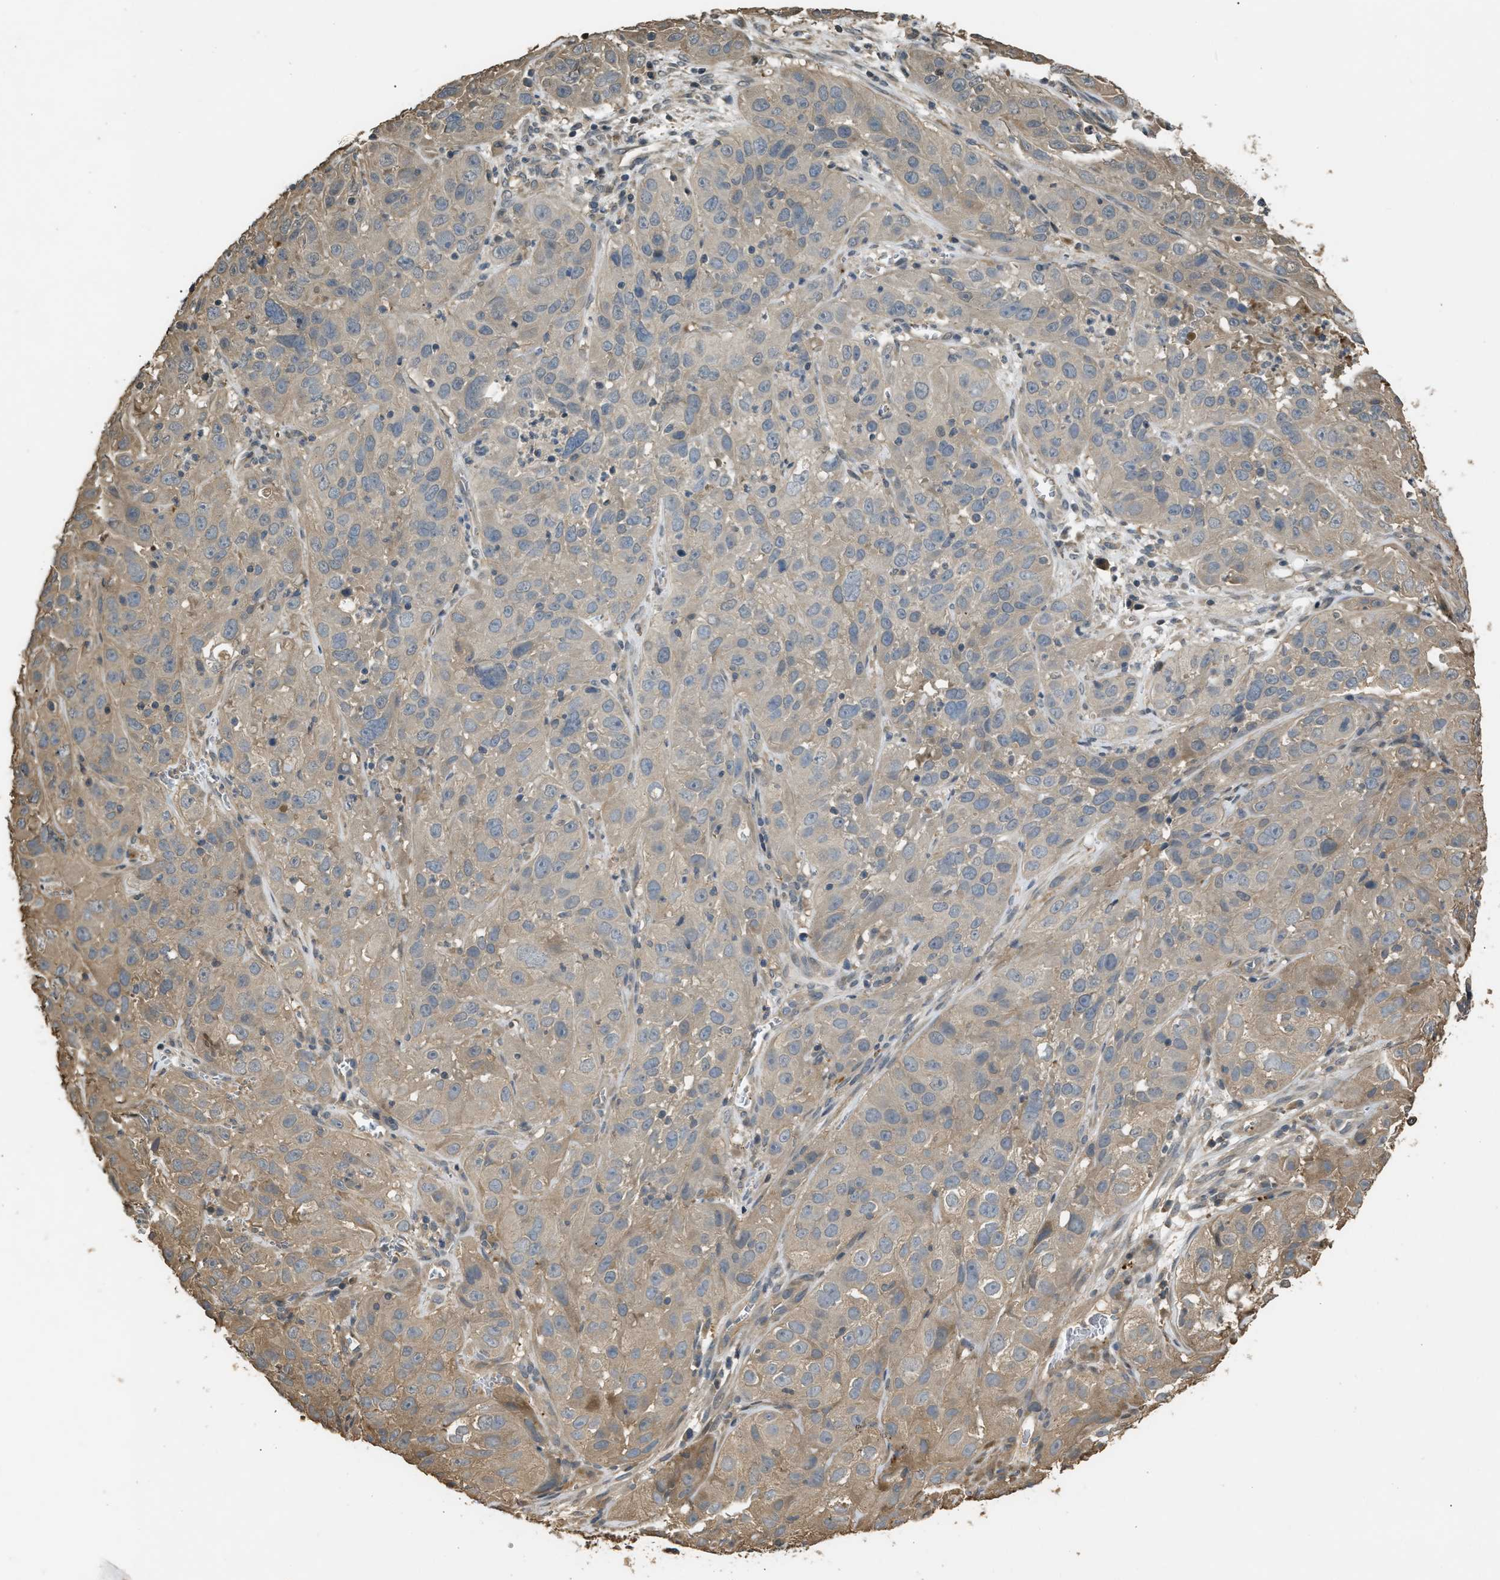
{"staining": {"intensity": "weak", "quantity": "<25%", "location": "cytoplasmic/membranous"}, "tissue": "cervical cancer", "cell_type": "Tumor cells", "image_type": "cancer", "snomed": [{"axis": "morphology", "description": "Squamous cell carcinoma, NOS"}, {"axis": "topography", "description": "Cervix"}], "caption": "Photomicrograph shows no protein expression in tumor cells of cervical squamous cell carcinoma tissue.", "gene": "ARHGDIA", "patient": {"sex": "female", "age": 32}}